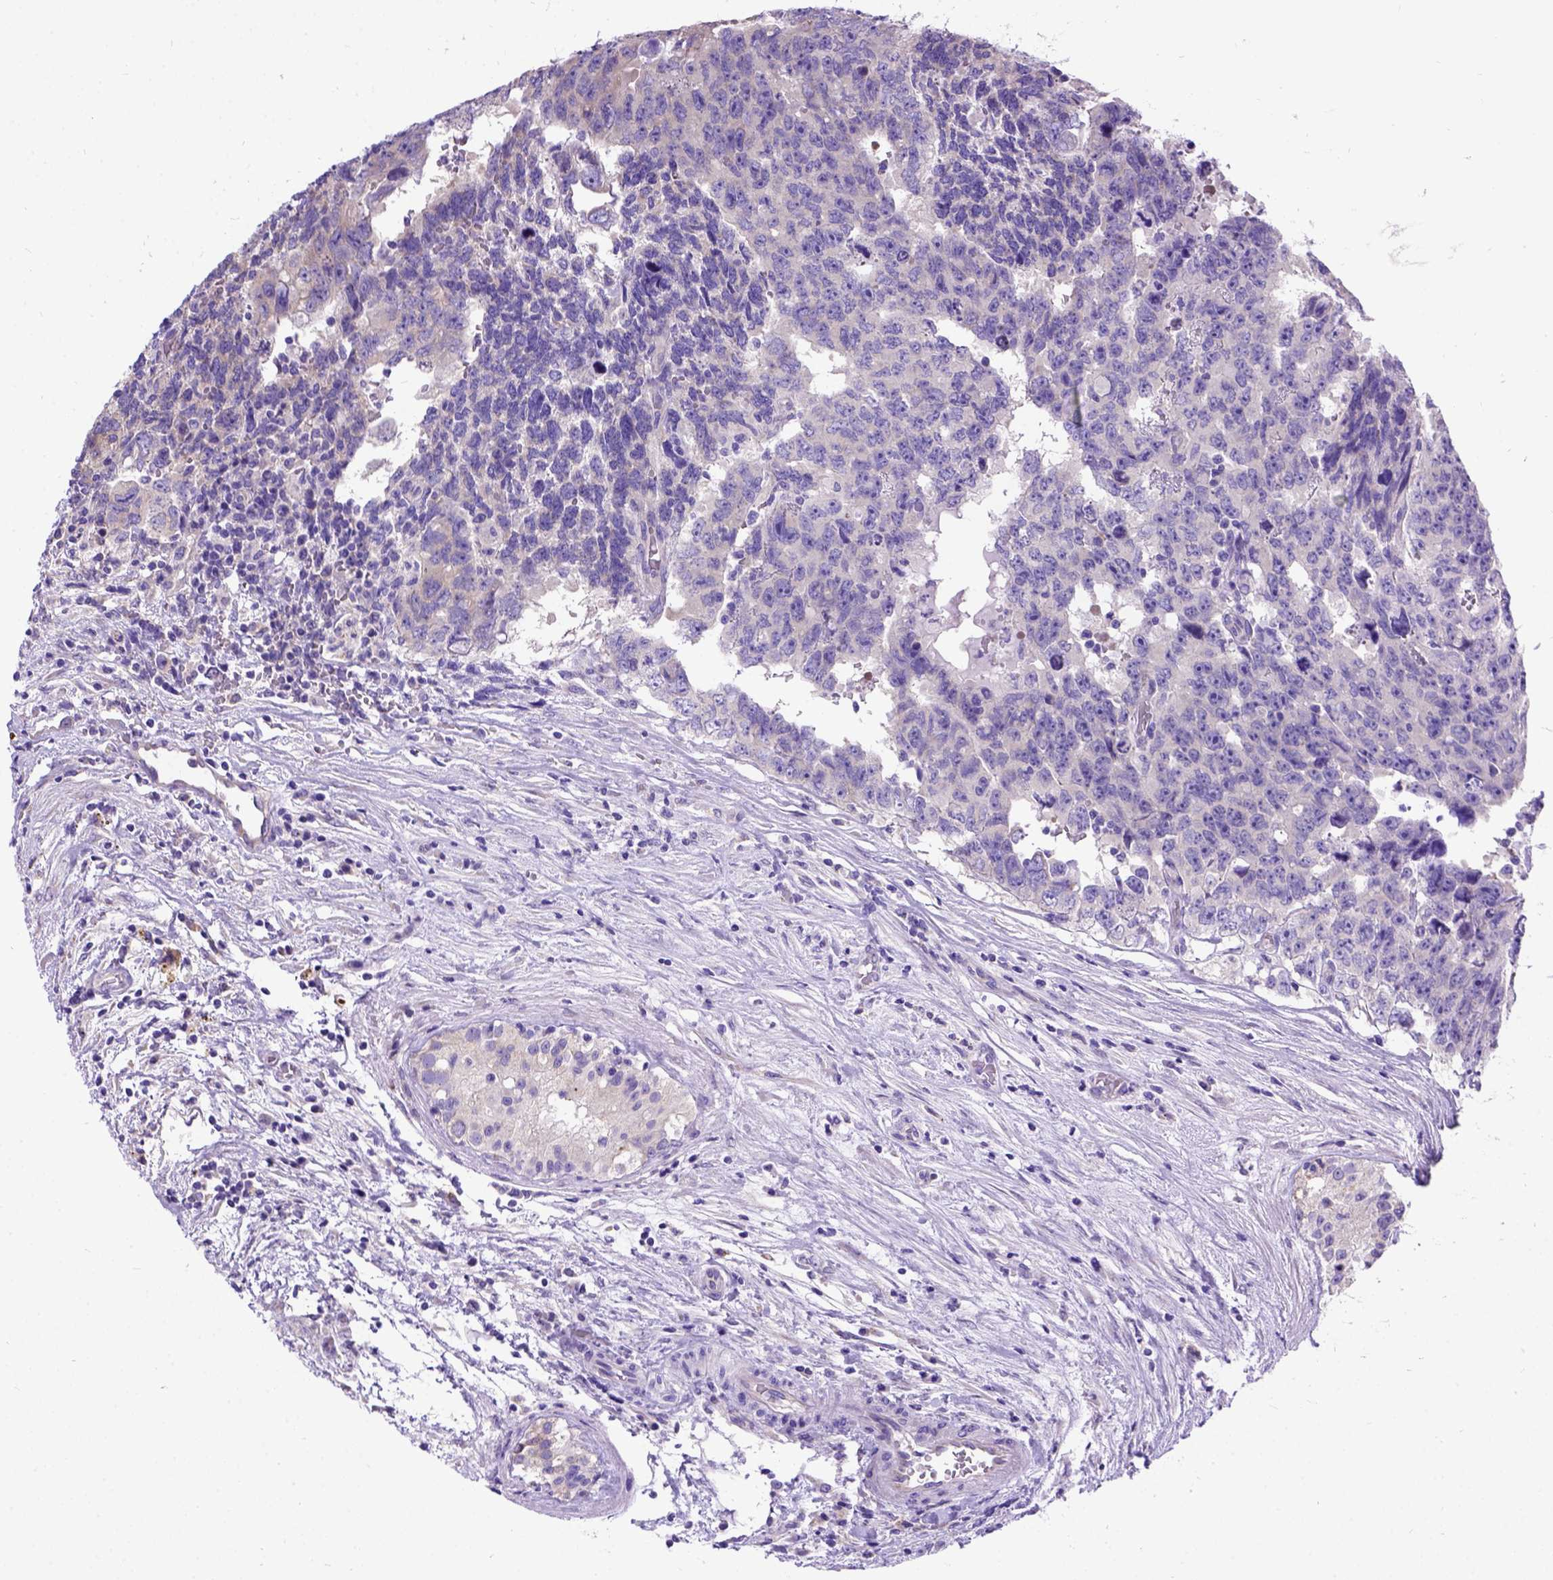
{"staining": {"intensity": "negative", "quantity": "none", "location": "none"}, "tissue": "testis cancer", "cell_type": "Tumor cells", "image_type": "cancer", "snomed": [{"axis": "morphology", "description": "Carcinoma, Embryonal, NOS"}, {"axis": "topography", "description": "Testis"}], "caption": "High power microscopy image of an IHC micrograph of testis cancer (embryonal carcinoma), revealing no significant expression in tumor cells.", "gene": "CFAP54", "patient": {"sex": "male", "age": 24}}